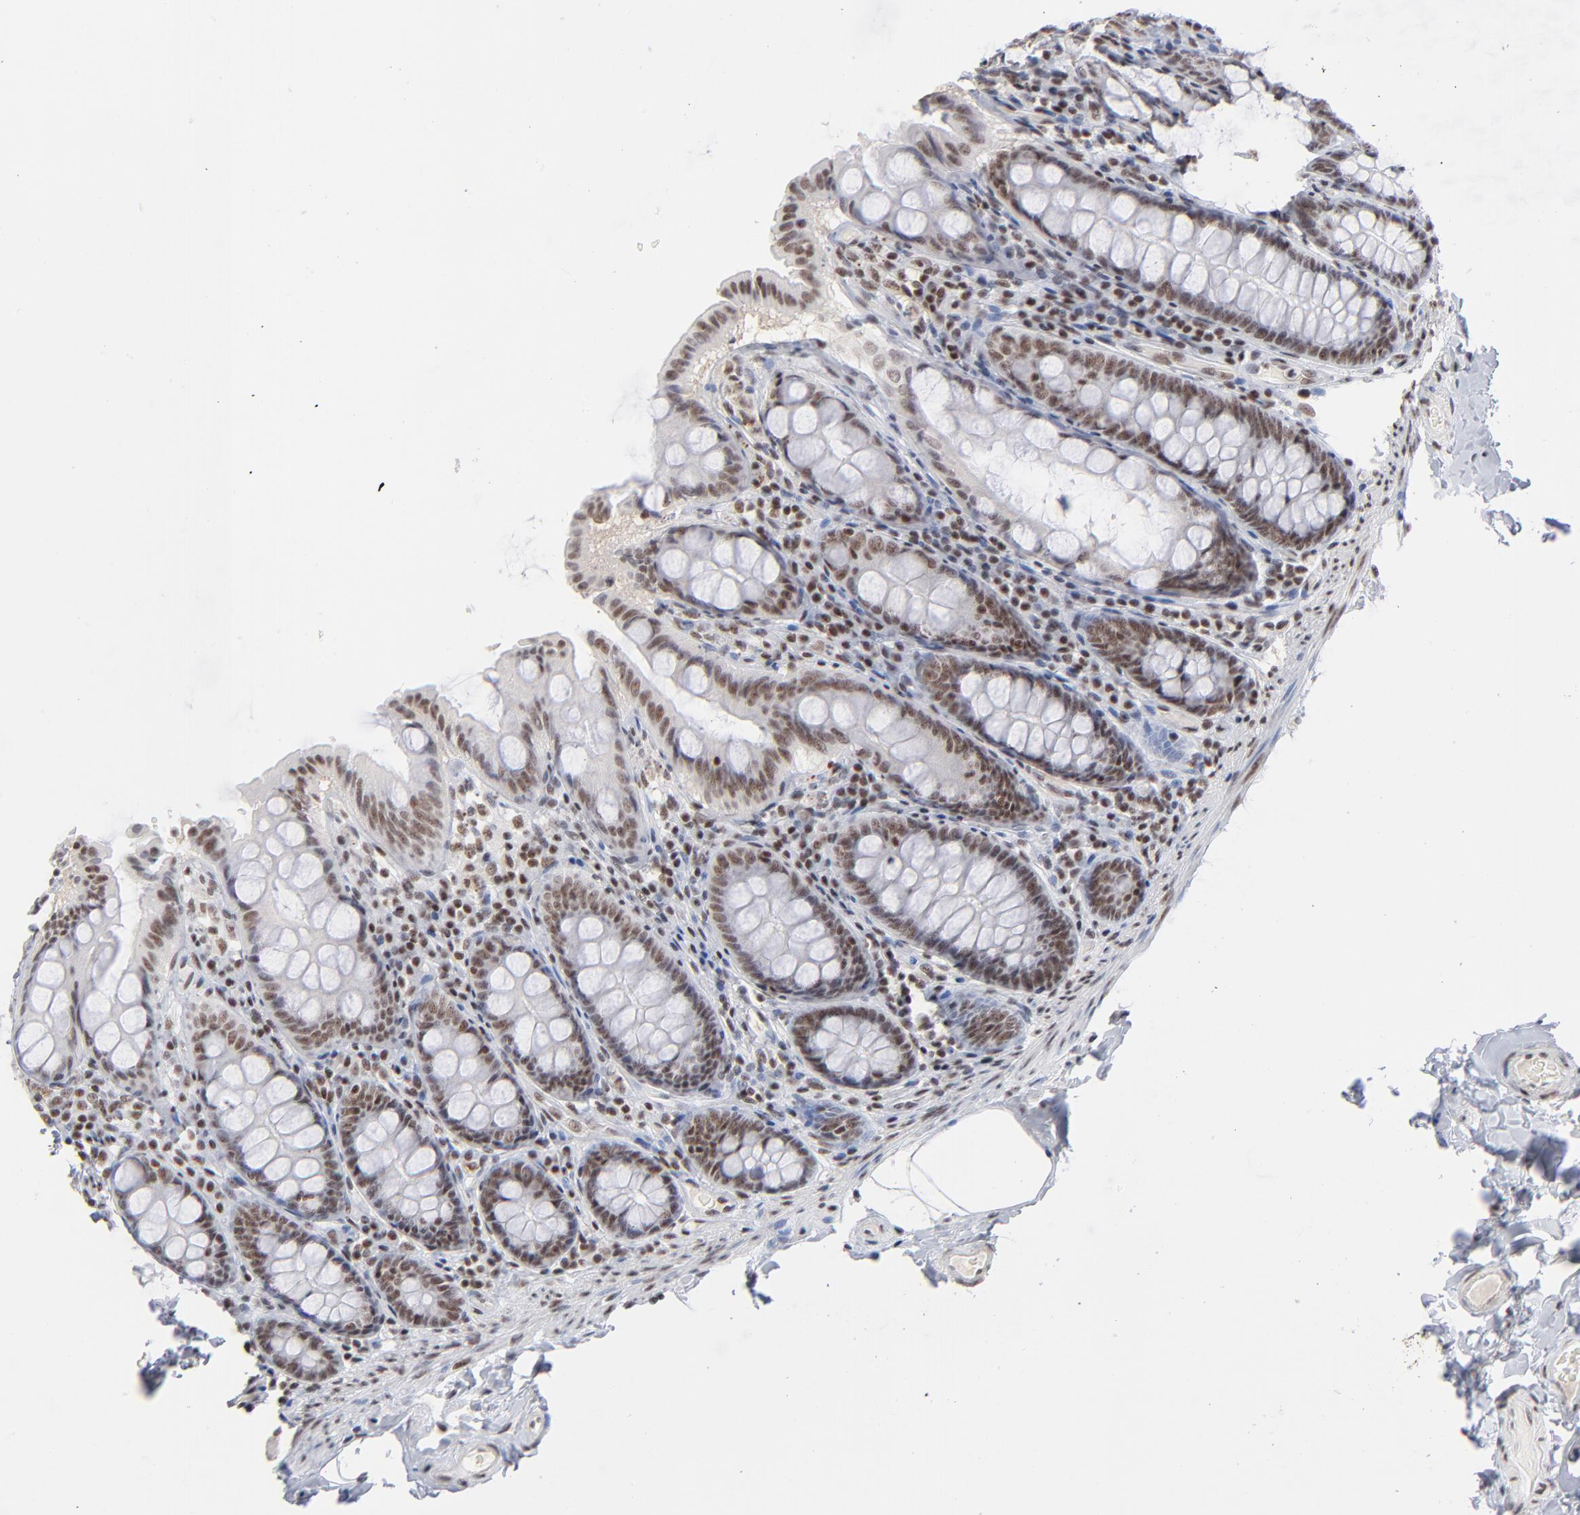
{"staining": {"intensity": "moderate", "quantity": "25%-75%", "location": "nuclear"}, "tissue": "colon", "cell_type": "Endothelial cells", "image_type": "normal", "snomed": [{"axis": "morphology", "description": "Normal tissue, NOS"}, {"axis": "topography", "description": "Colon"}], "caption": "Immunohistochemistry histopathology image of benign colon: human colon stained using immunohistochemistry reveals medium levels of moderate protein expression localized specifically in the nuclear of endothelial cells, appearing as a nuclear brown color.", "gene": "ZNF143", "patient": {"sex": "female", "age": 61}}